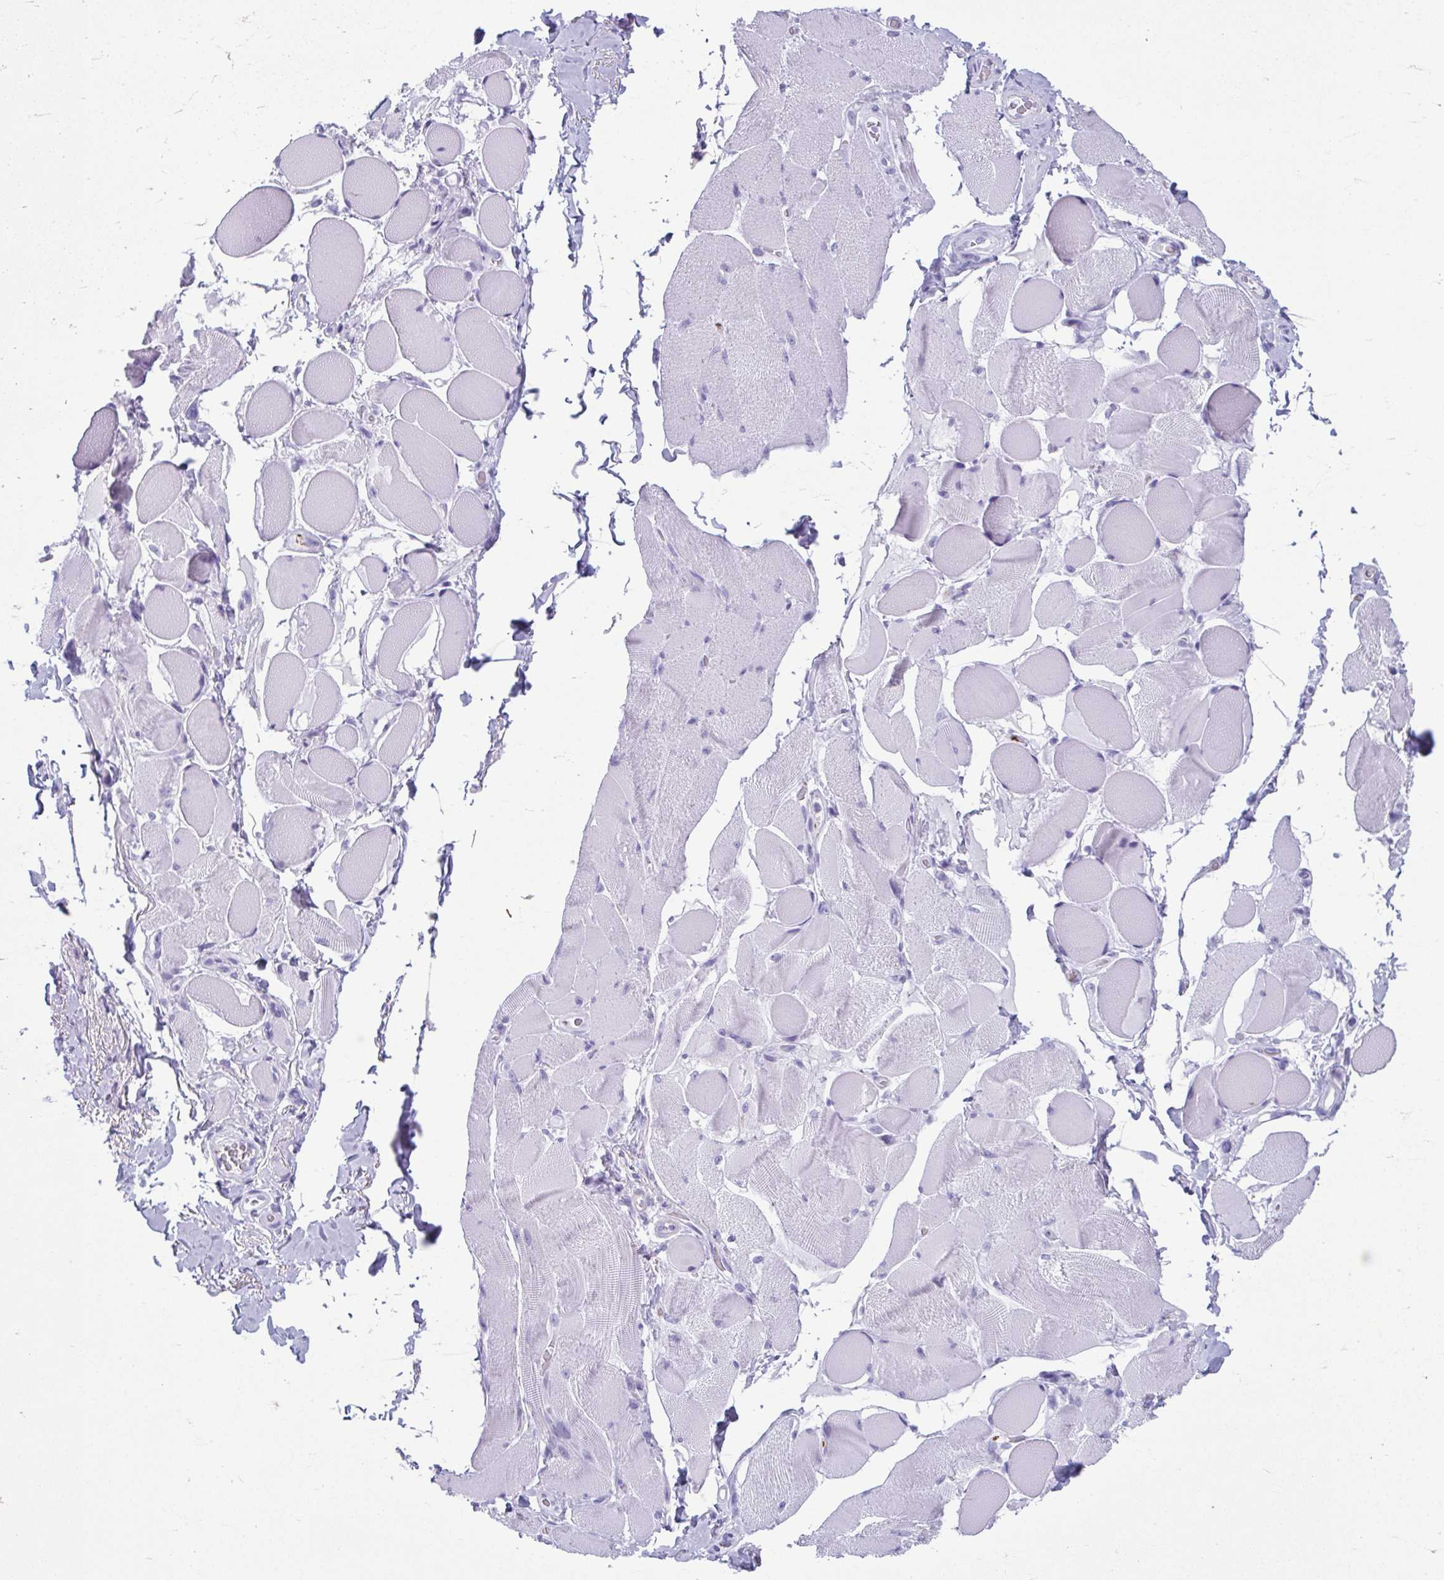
{"staining": {"intensity": "negative", "quantity": "none", "location": "none"}, "tissue": "skeletal muscle", "cell_type": "Myocytes", "image_type": "normal", "snomed": [{"axis": "morphology", "description": "Normal tissue, NOS"}, {"axis": "topography", "description": "Skeletal muscle"}, {"axis": "topography", "description": "Anal"}, {"axis": "topography", "description": "Peripheral nerve tissue"}], "caption": "High magnification brightfield microscopy of normal skeletal muscle stained with DAB (brown) and counterstained with hematoxylin (blue): myocytes show no significant staining.", "gene": "TCEAL3", "patient": {"sex": "male", "age": 53}}